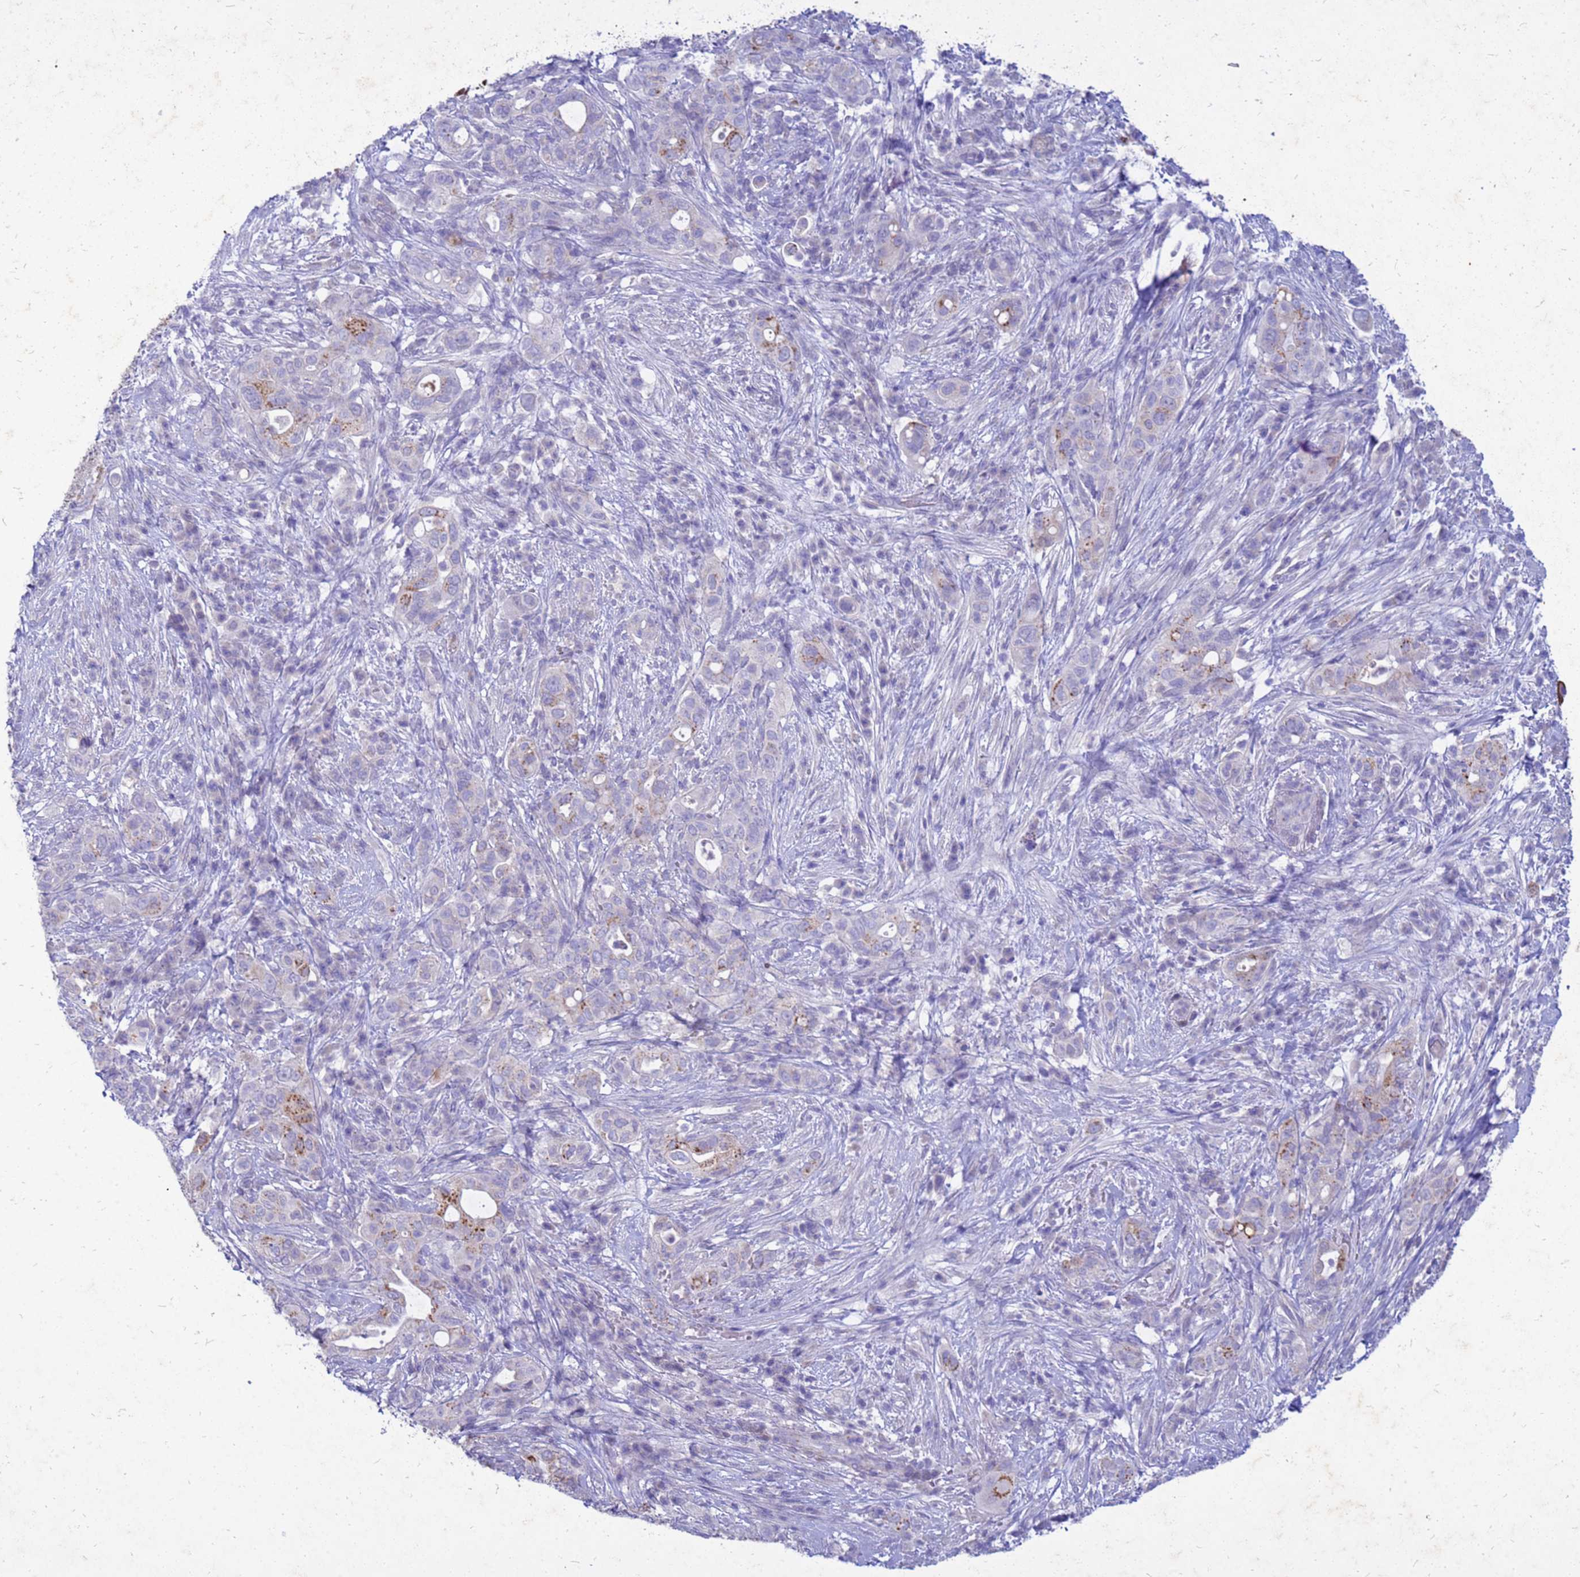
{"staining": {"intensity": "moderate", "quantity": "25%-75%", "location": "cytoplasmic/membranous"}, "tissue": "pancreatic cancer", "cell_type": "Tumor cells", "image_type": "cancer", "snomed": [{"axis": "morphology", "description": "Normal tissue, NOS"}, {"axis": "morphology", "description": "Adenocarcinoma, NOS"}, {"axis": "topography", "description": "Lymph node"}, {"axis": "topography", "description": "Pancreas"}], "caption": "Moderate cytoplasmic/membranous protein positivity is seen in about 25%-75% of tumor cells in pancreatic adenocarcinoma.", "gene": "AKR1C1", "patient": {"sex": "female", "age": 67}}